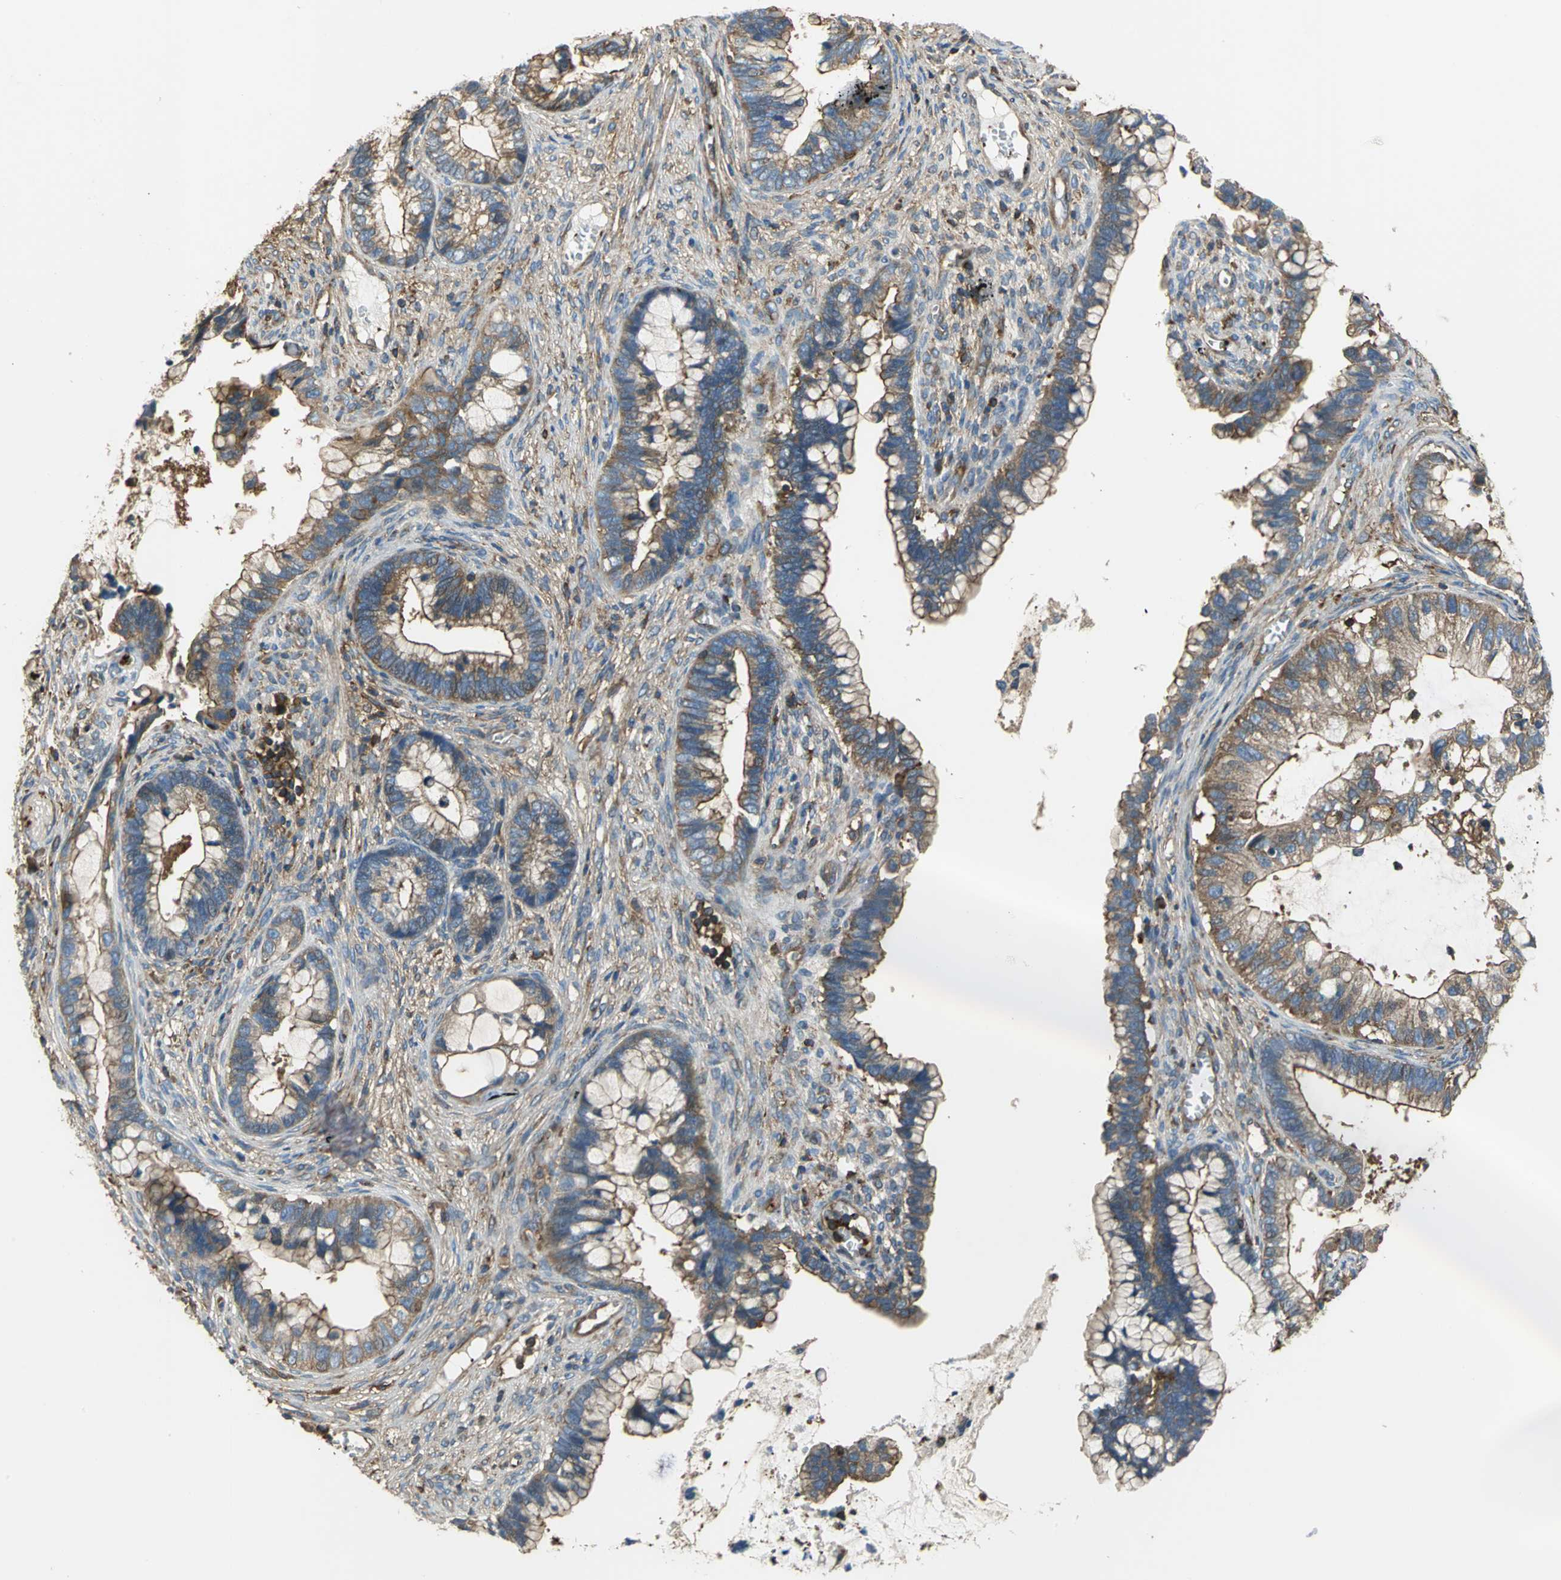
{"staining": {"intensity": "moderate", "quantity": ">75%", "location": "cytoplasmic/membranous"}, "tissue": "cervical cancer", "cell_type": "Tumor cells", "image_type": "cancer", "snomed": [{"axis": "morphology", "description": "Adenocarcinoma, NOS"}, {"axis": "topography", "description": "Cervix"}], "caption": "Immunohistochemical staining of human cervical adenocarcinoma demonstrates moderate cytoplasmic/membranous protein positivity in approximately >75% of tumor cells. (Brightfield microscopy of DAB IHC at high magnification).", "gene": "TLN1", "patient": {"sex": "female", "age": 44}}